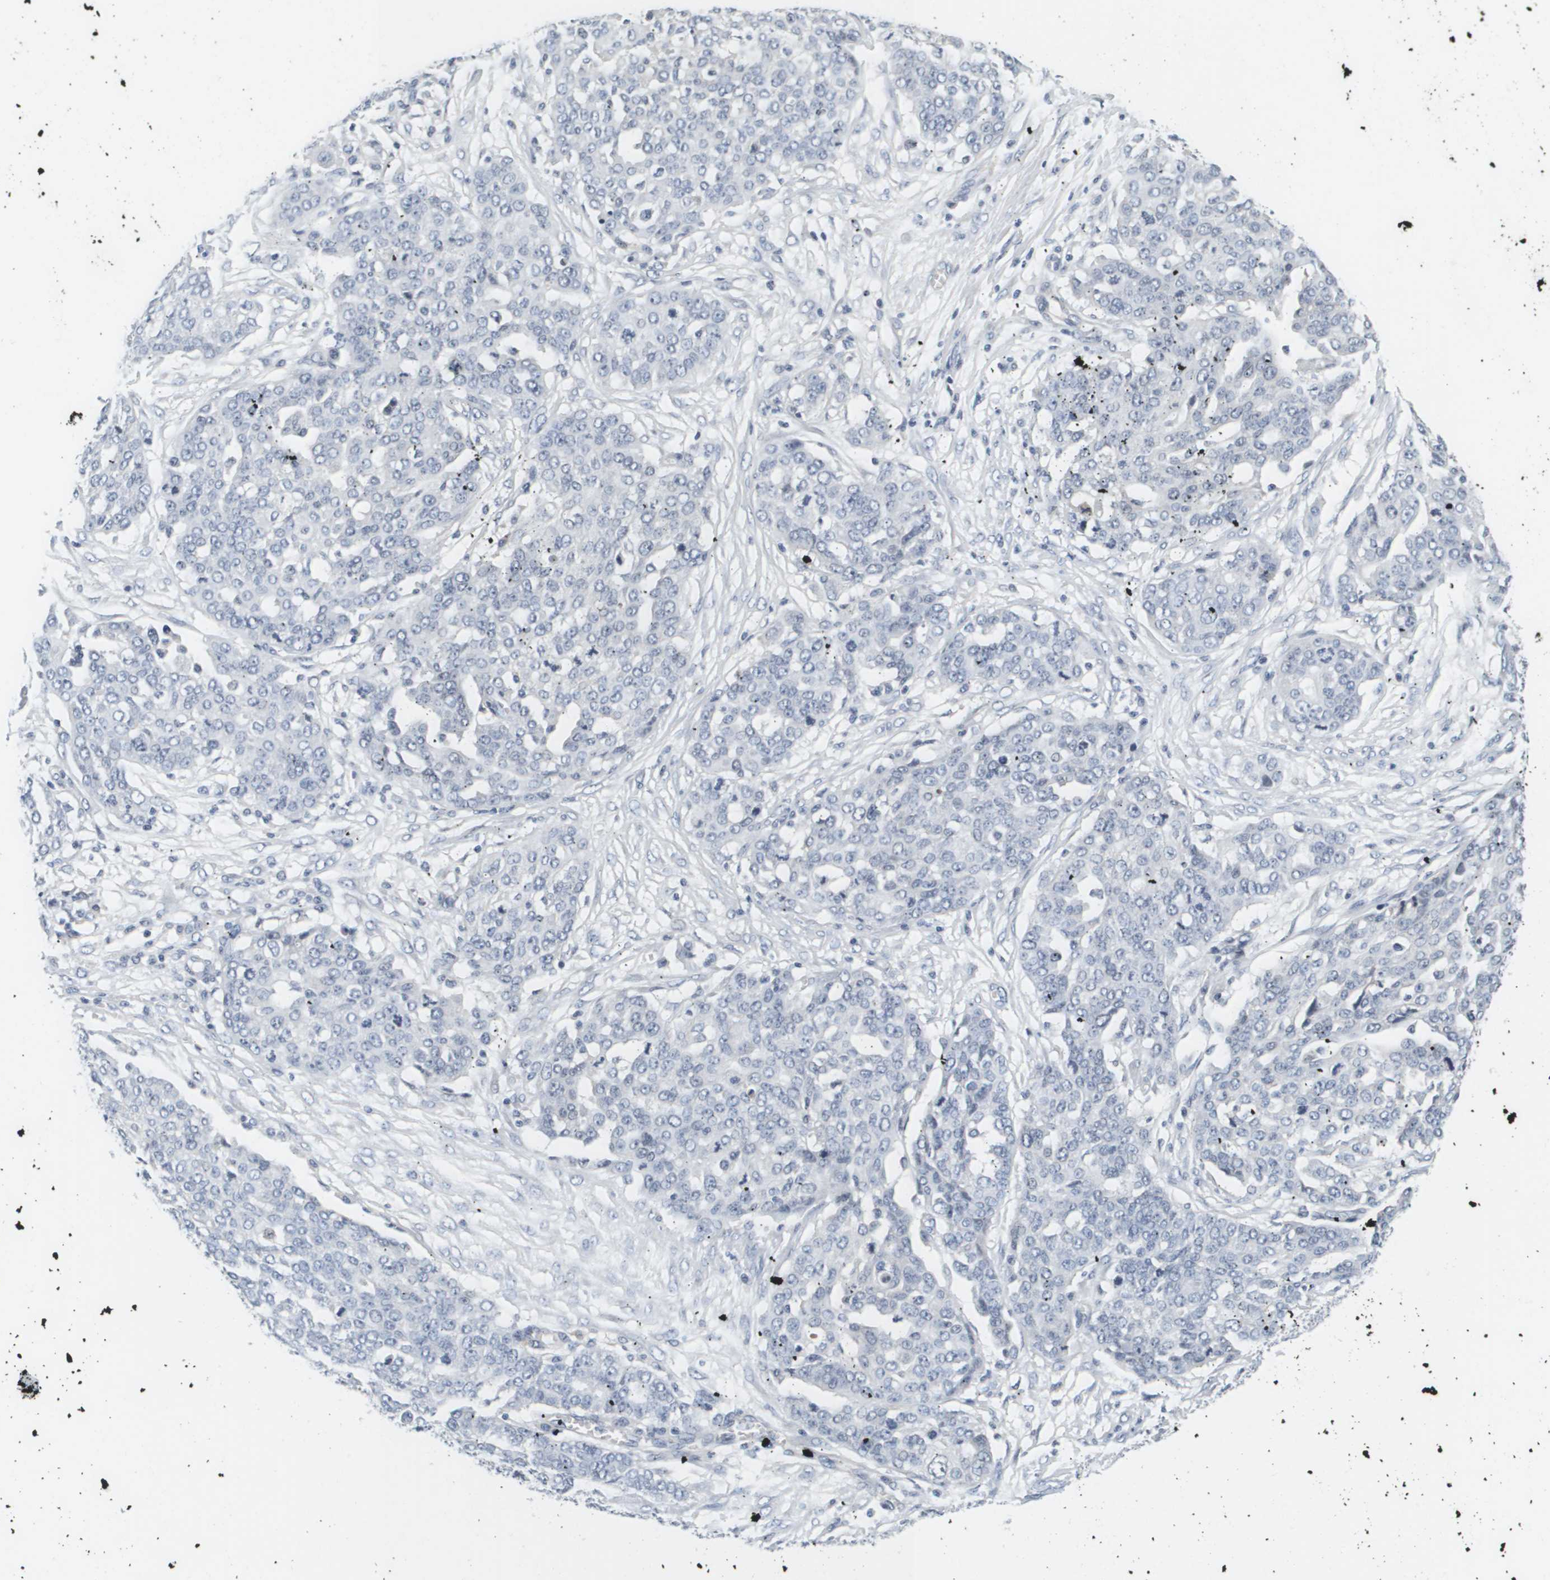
{"staining": {"intensity": "negative", "quantity": "none", "location": "none"}, "tissue": "ovarian cancer", "cell_type": "Tumor cells", "image_type": "cancer", "snomed": [{"axis": "morphology", "description": "Cystadenocarcinoma, serous, NOS"}, {"axis": "topography", "description": "Soft tissue"}, {"axis": "topography", "description": "Ovary"}], "caption": "An immunohistochemistry (IHC) histopathology image of serous cystadenocarcinoma (ovarian) is shown. There is no staining in tumor cells of serous cystadenocarcinoma (ovarian). (DAB immunohistochemistry (IHC) visualized using brightfield microscopy, high magnification).", "gene": "KCNJ5", "patient": {"sex": "female", "age": 57}}